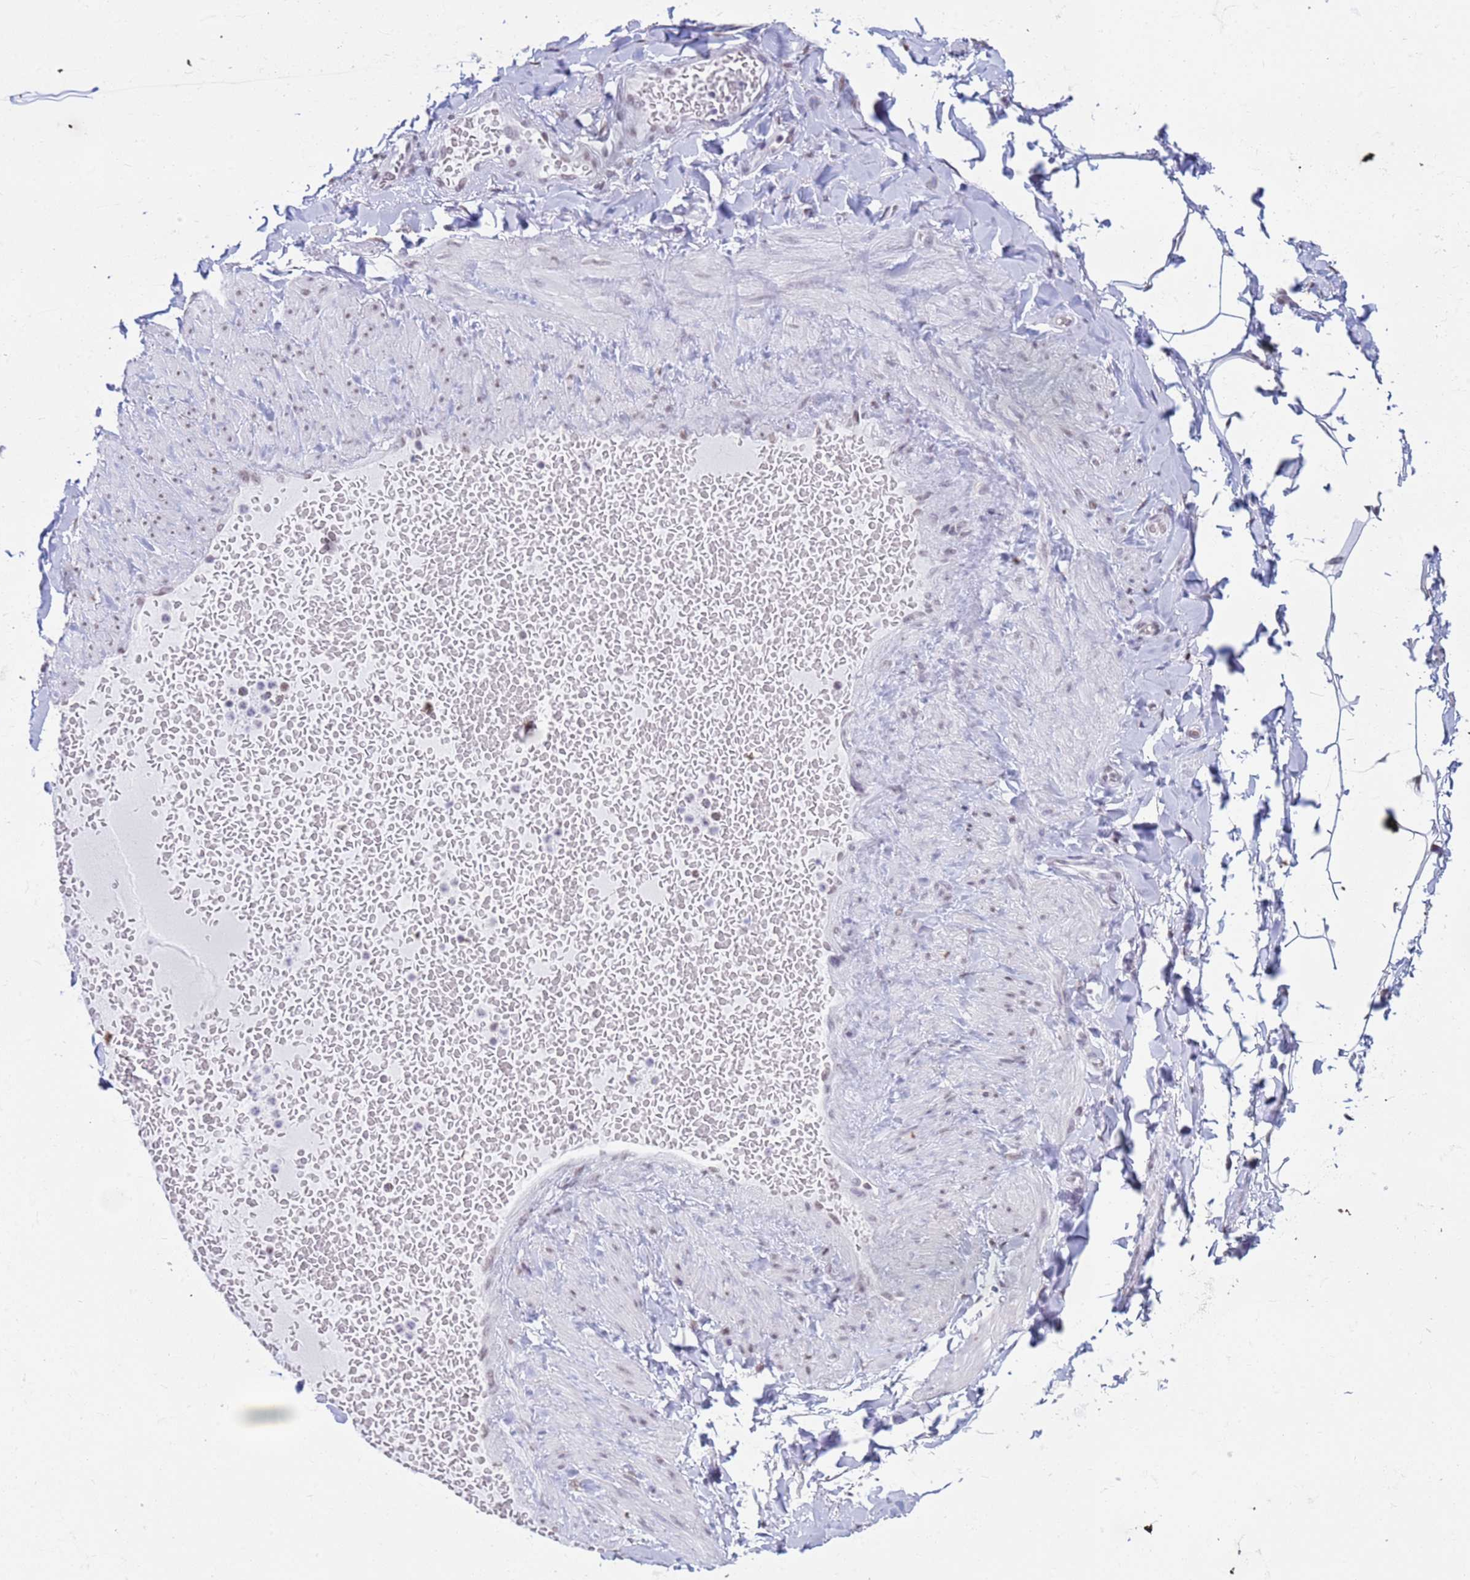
{"staining": {"intensity": "weak", "quantity": ">75%", "location": "nuclear"}, "tissue": "adipose tissue", "cell_type": "Adipocytes", "image_type": "normal", "snomed": [{"axis": "morphology", "description": "Normal tissue, NOS"}, {"axis": "topography", "description": "Soft tissue"}, {"axis": "topography", "description": "Vascular tissue"}], "caption": "The histopathology image displays immunohistochemical staining of unremarkable adipose tissue. There is weak nuclear expression is appreciated in about >75% of adipocytes.", "gene": "FAM170B", "patient": {"sex": "male", "age": 54}}